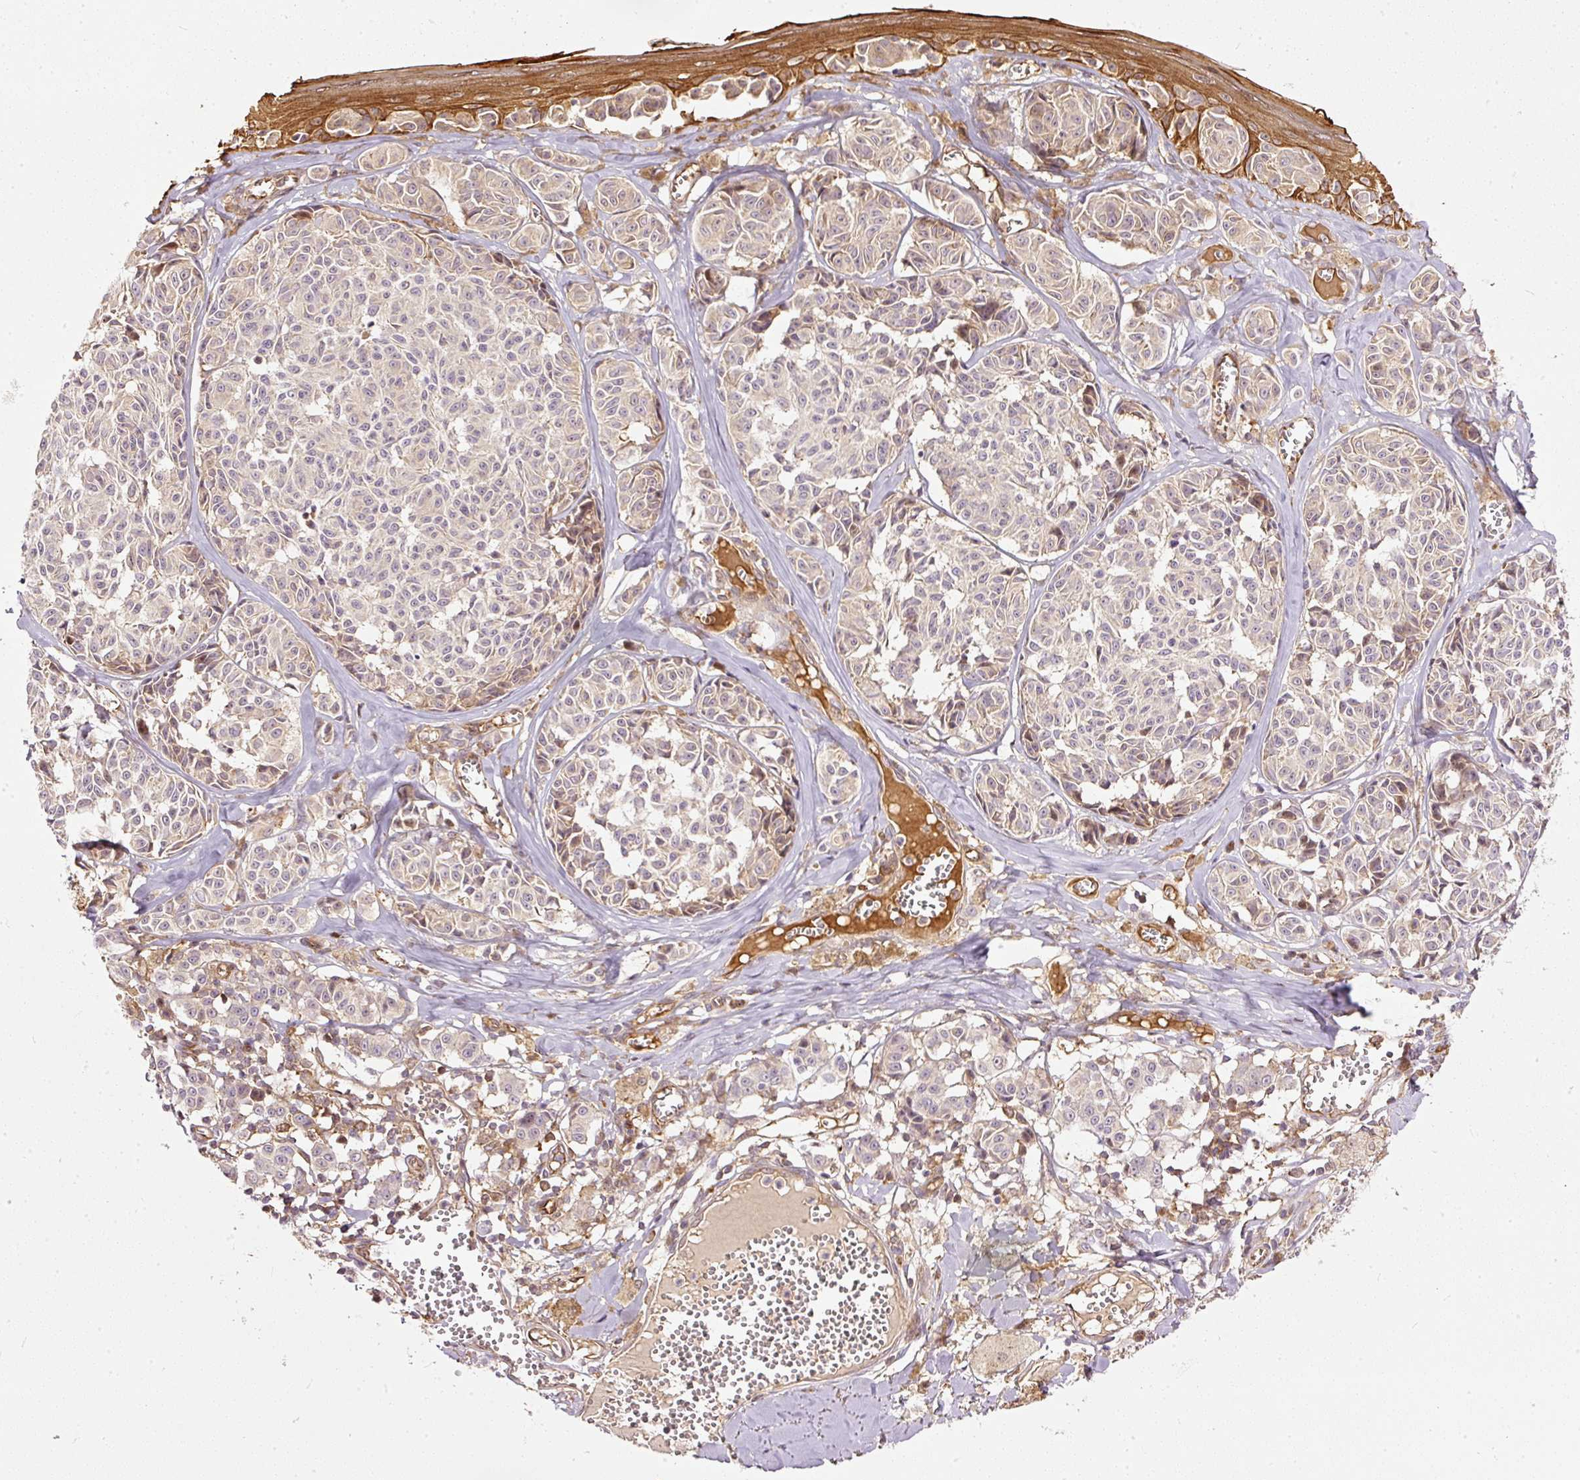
{"staining": {"intensity": "negative", "quantity": "none", "location": "none"}, "tissue": "melanoma", "cell_type": "Tumor cells", "image_type": "cancer", "snomed": [{"axis": "morphology", "description": "Malignant melanoma, NOS"}, {"axis": "topography", "description": "Skin"}], "caption": "Tumor cells are negative for brown protein staining in malignant melanoma.", "gene": "MIF4GD", "patient": {"sex": "female", "age": 43}}